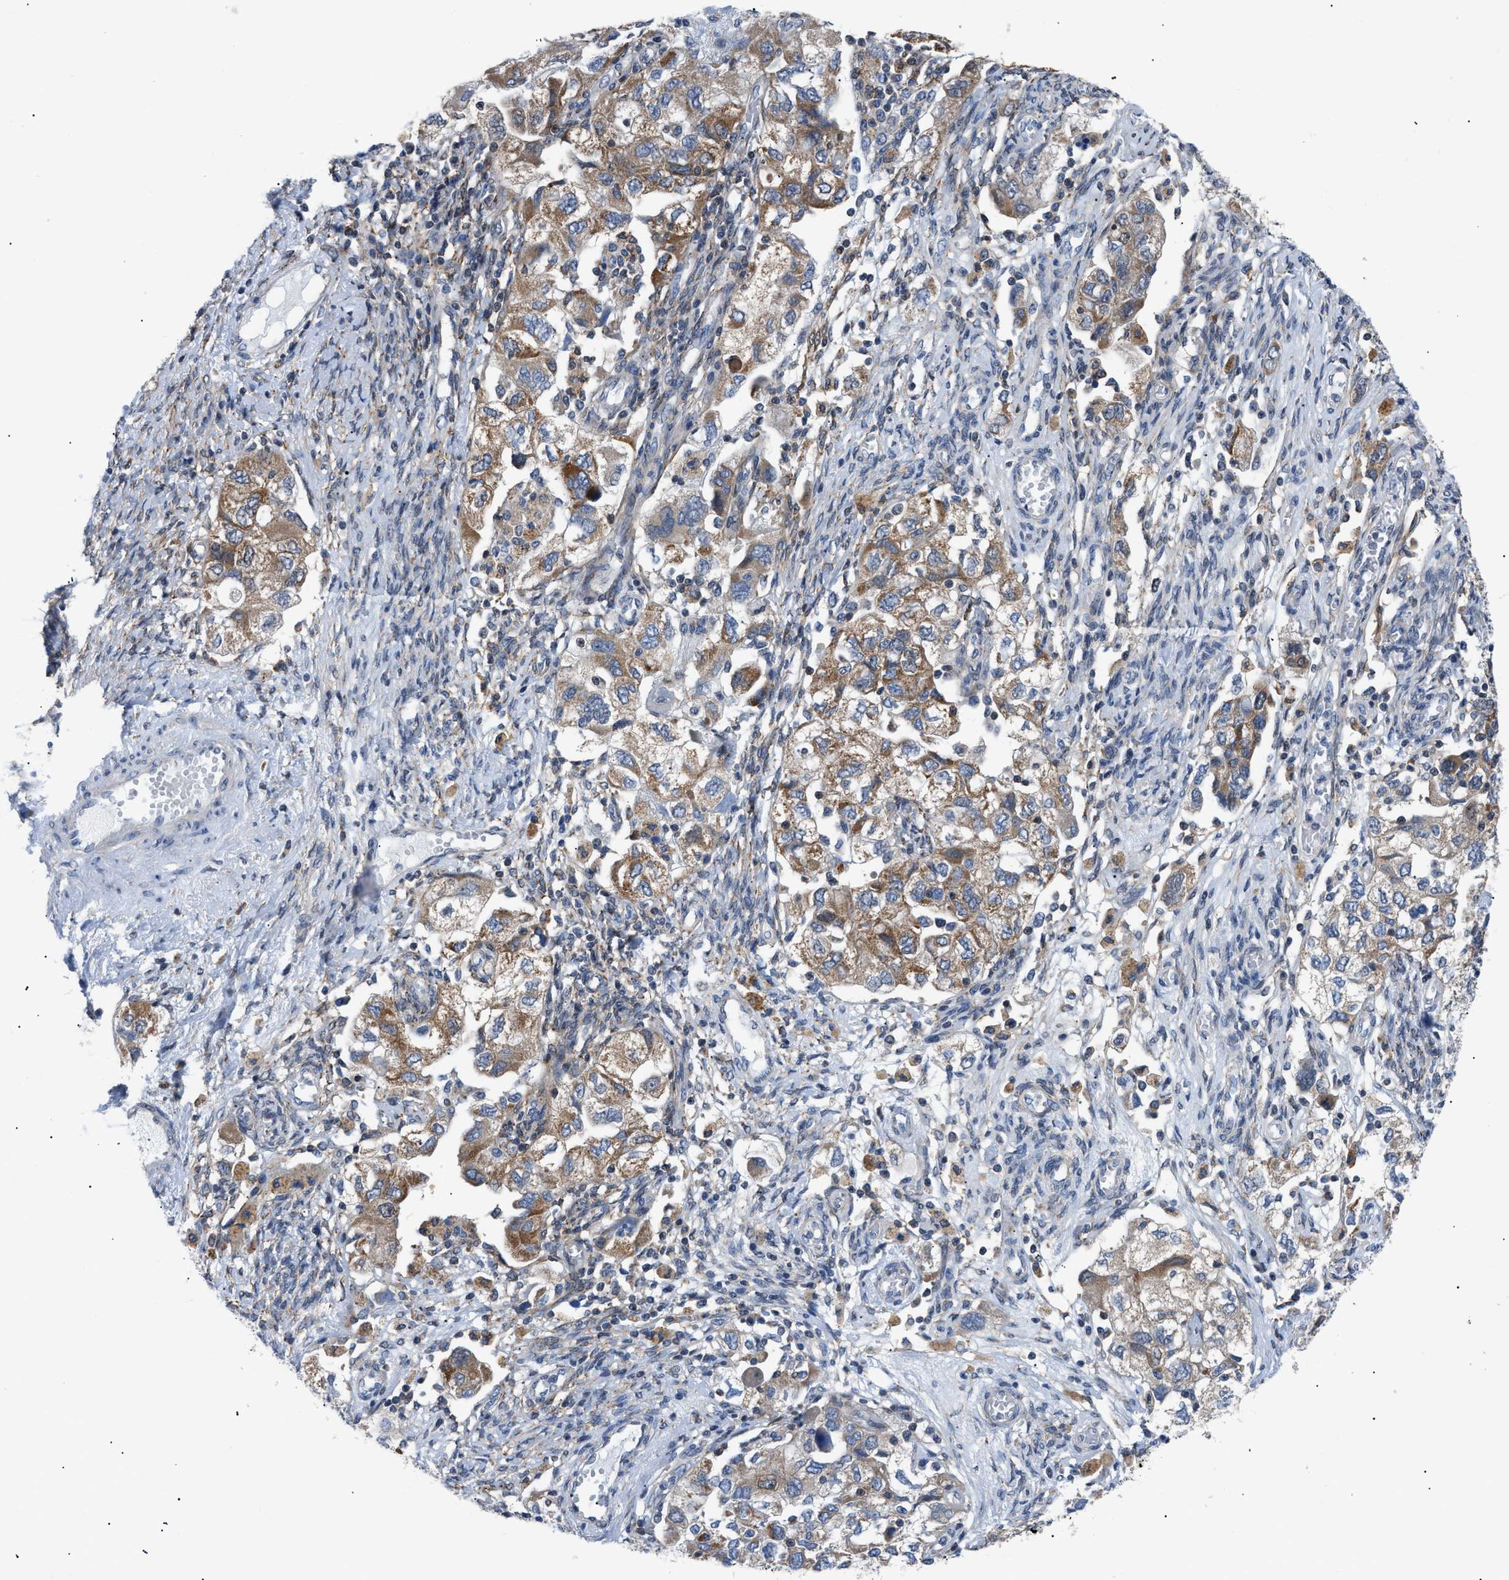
{"staining": {"intensity": "moderate", "quantity": ">75%", "location": "cytoplasmic/membranous"}, "tissue": "ovarian cancer", "cell_type": "Tumor cells", "image_type": "cancer", "snomed": [{"axis": "morphology", "description": "Carcinoma, NOS"}, {"axis": "morphology", "description": "Cystadenocarcinoma, serous, NOS"}, {"axis": "topography", "description": "Ovary"}], "caption": "Protein staining displays moderate cytoplasmic/membranous positivity in approximately >75% of tumor cells in ovarian cancer (serous cystadenocarcinoma). The staining is performed using DAB (3,3'-diaminobenzidine) brown chromogen to label protein expression. The nuclei are counter-stained blue using hematoxylin.", "gene": "TMEM45B", "patient": {"sex": "female", "age": 69}}